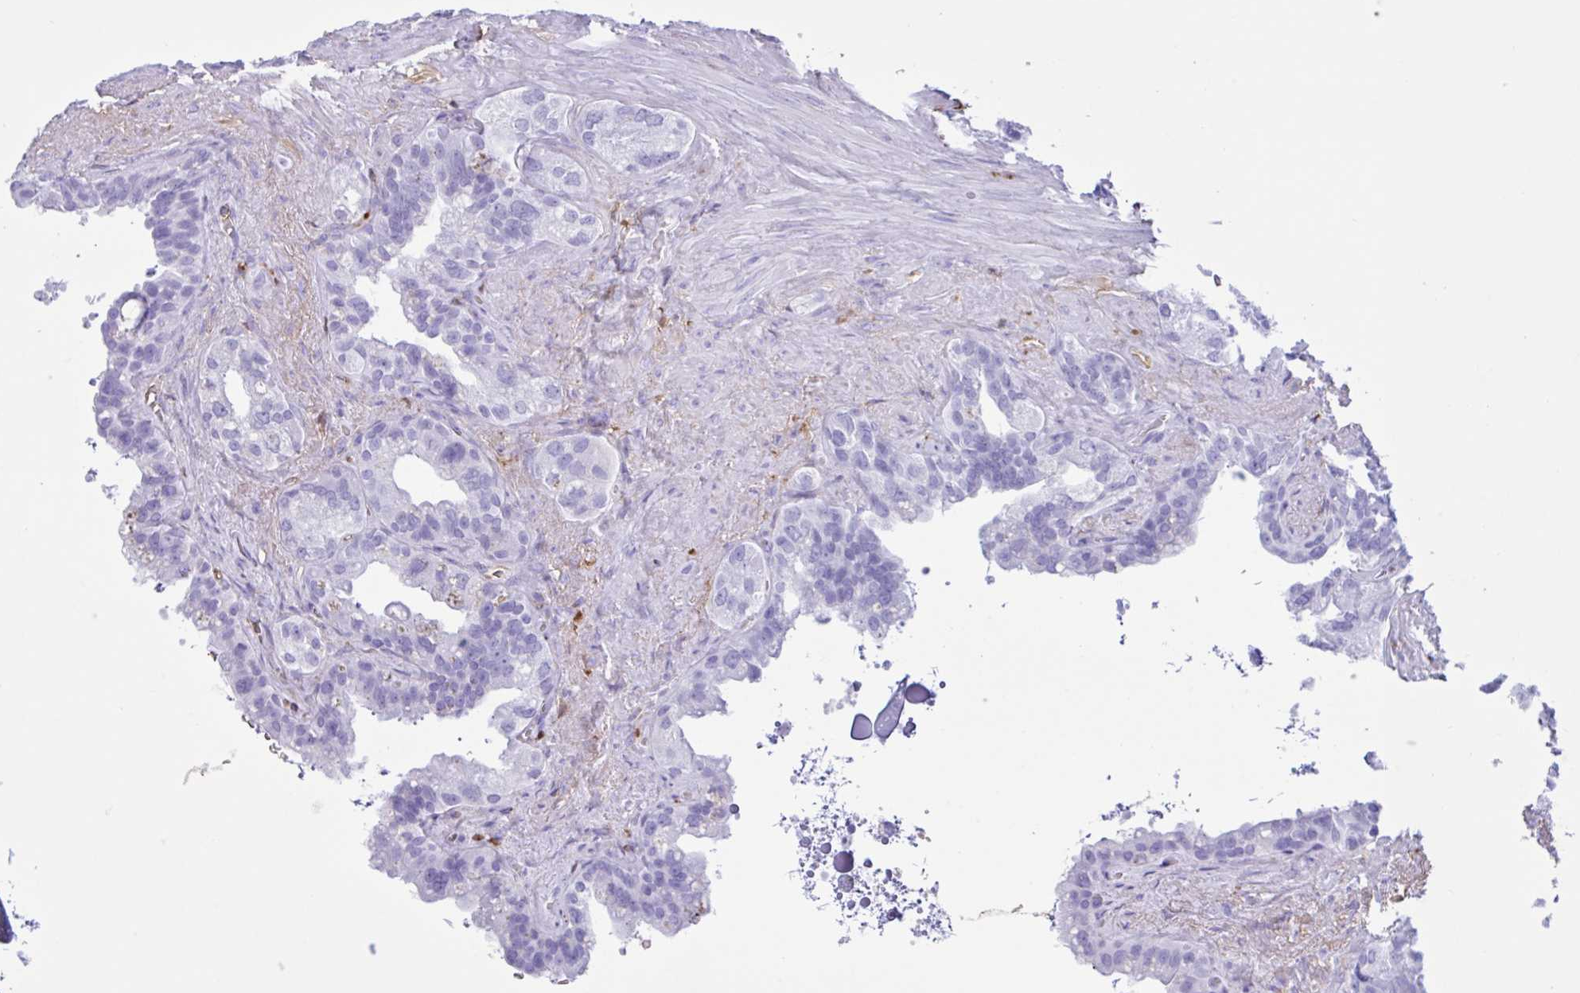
{"staining": {"intensity": "moderate", "quantity": "<25%", "location": "cytoplasmic/membranous"}, "tissue": "seminal vesicle", "cell_type": "Glandular cells", "image_type": "normal", "snomed": [{"axis": "morphology", "description": "Normal tissue, NOS"}, {"axis": "topography", "description": "Seminal veicle"}, {"axis": "topography", "description": "Peripheral nerve tissue"}], "caption": "The immunohistochemical stain highlights moderate cytoplasmic/membranous positivity in glandular cells of normal seminal vesicle.", "gene": "LARGE2", "patient": {"sex": "male", "age": 76}}